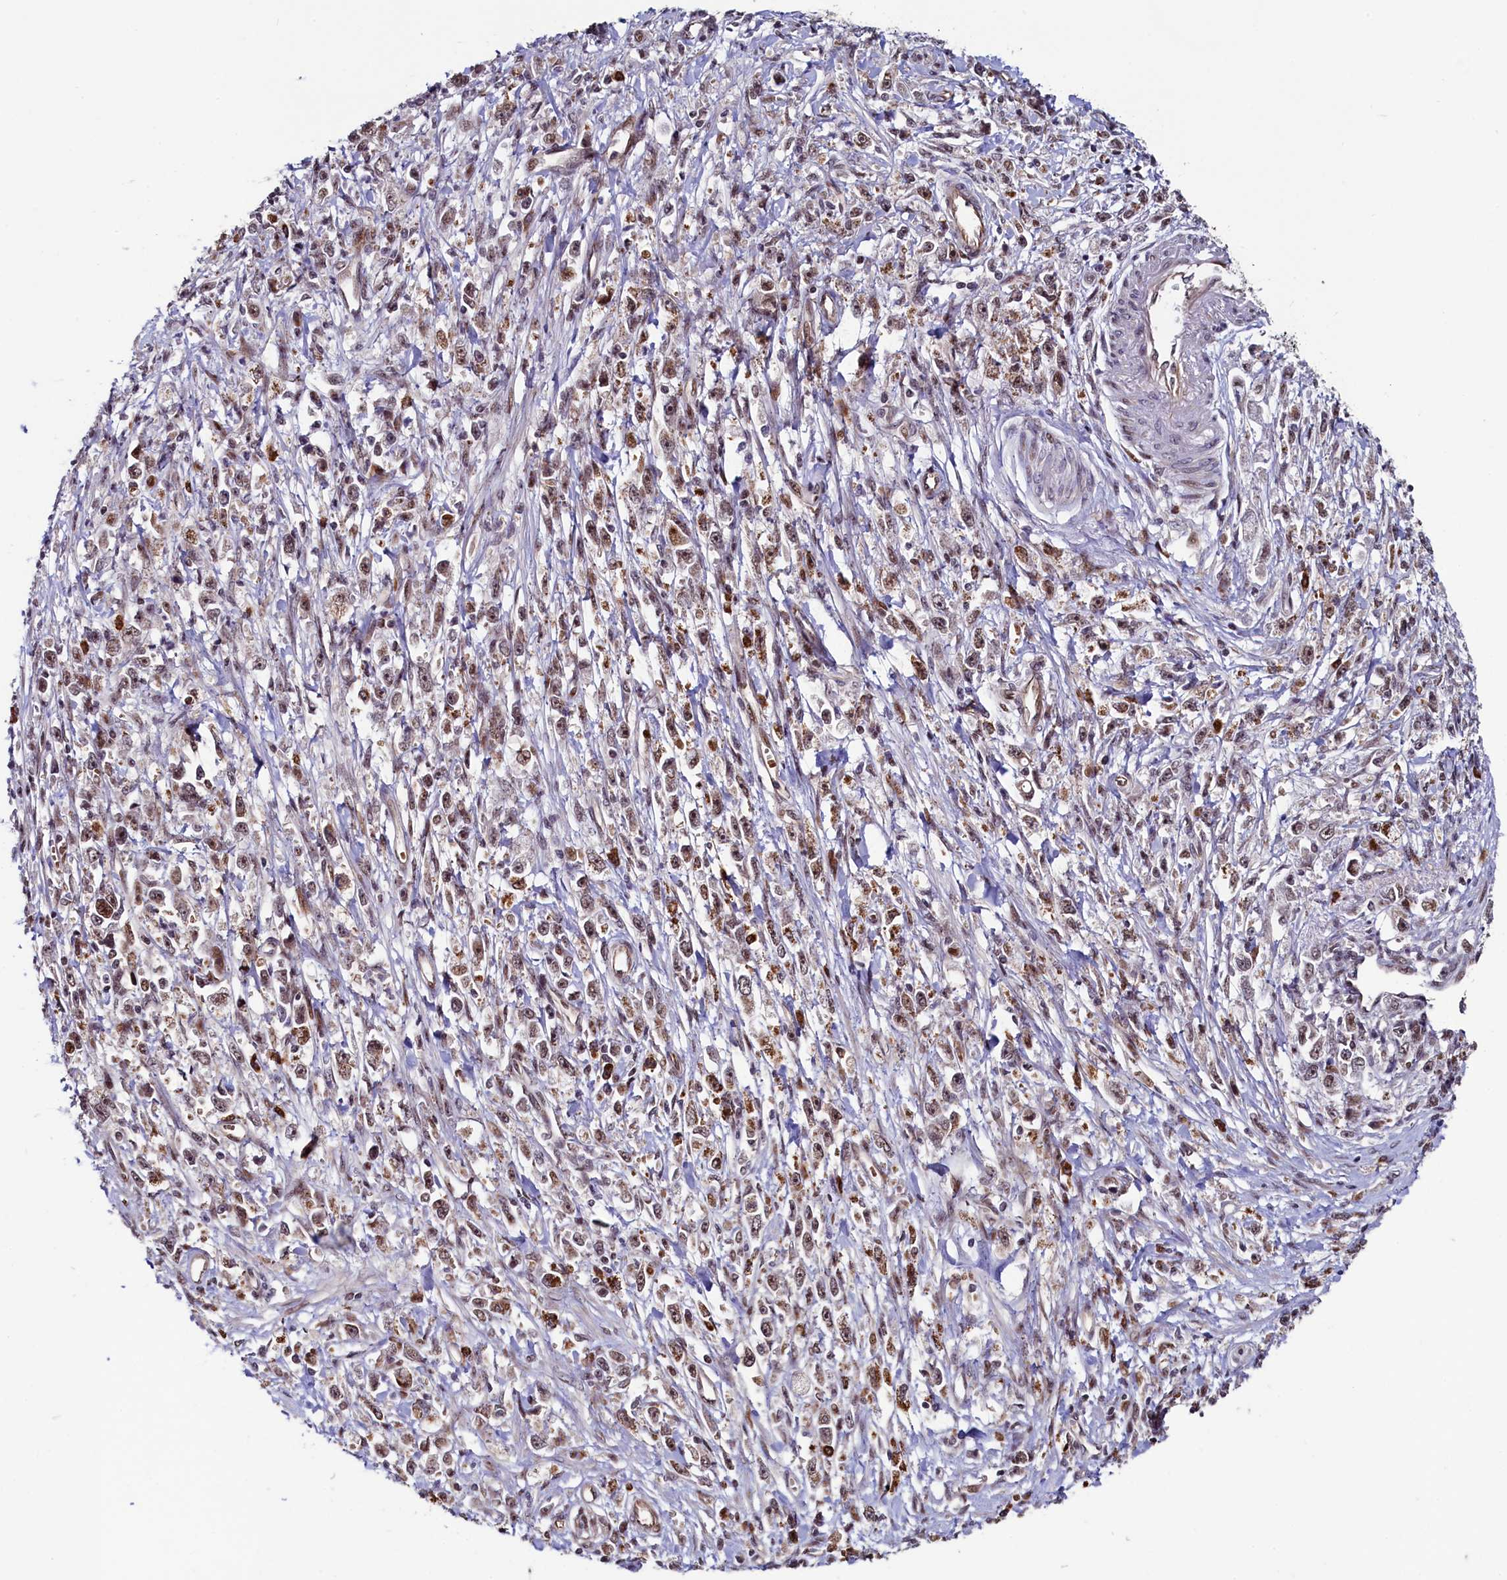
{"staining": {"intensity": "moderate", "quantity": ">75%", "location": "nuclear"}, "tissue": "stomach cancer", "cell_type": "Tumor cells", "image_type": "cancer", "snomed": [{"axis": "morphology", "description": "Adenocarcinoma, NOS"}, {"axis": "topography", "description": "Stomach"}], "caption": "Protein staining of adenocarcinoma (stomach) tissue exhibits moderate nuclear staining in about >75% of tumor cells.", "gene": "LEO1", "patient": {"sex": "female", "age": 59}}